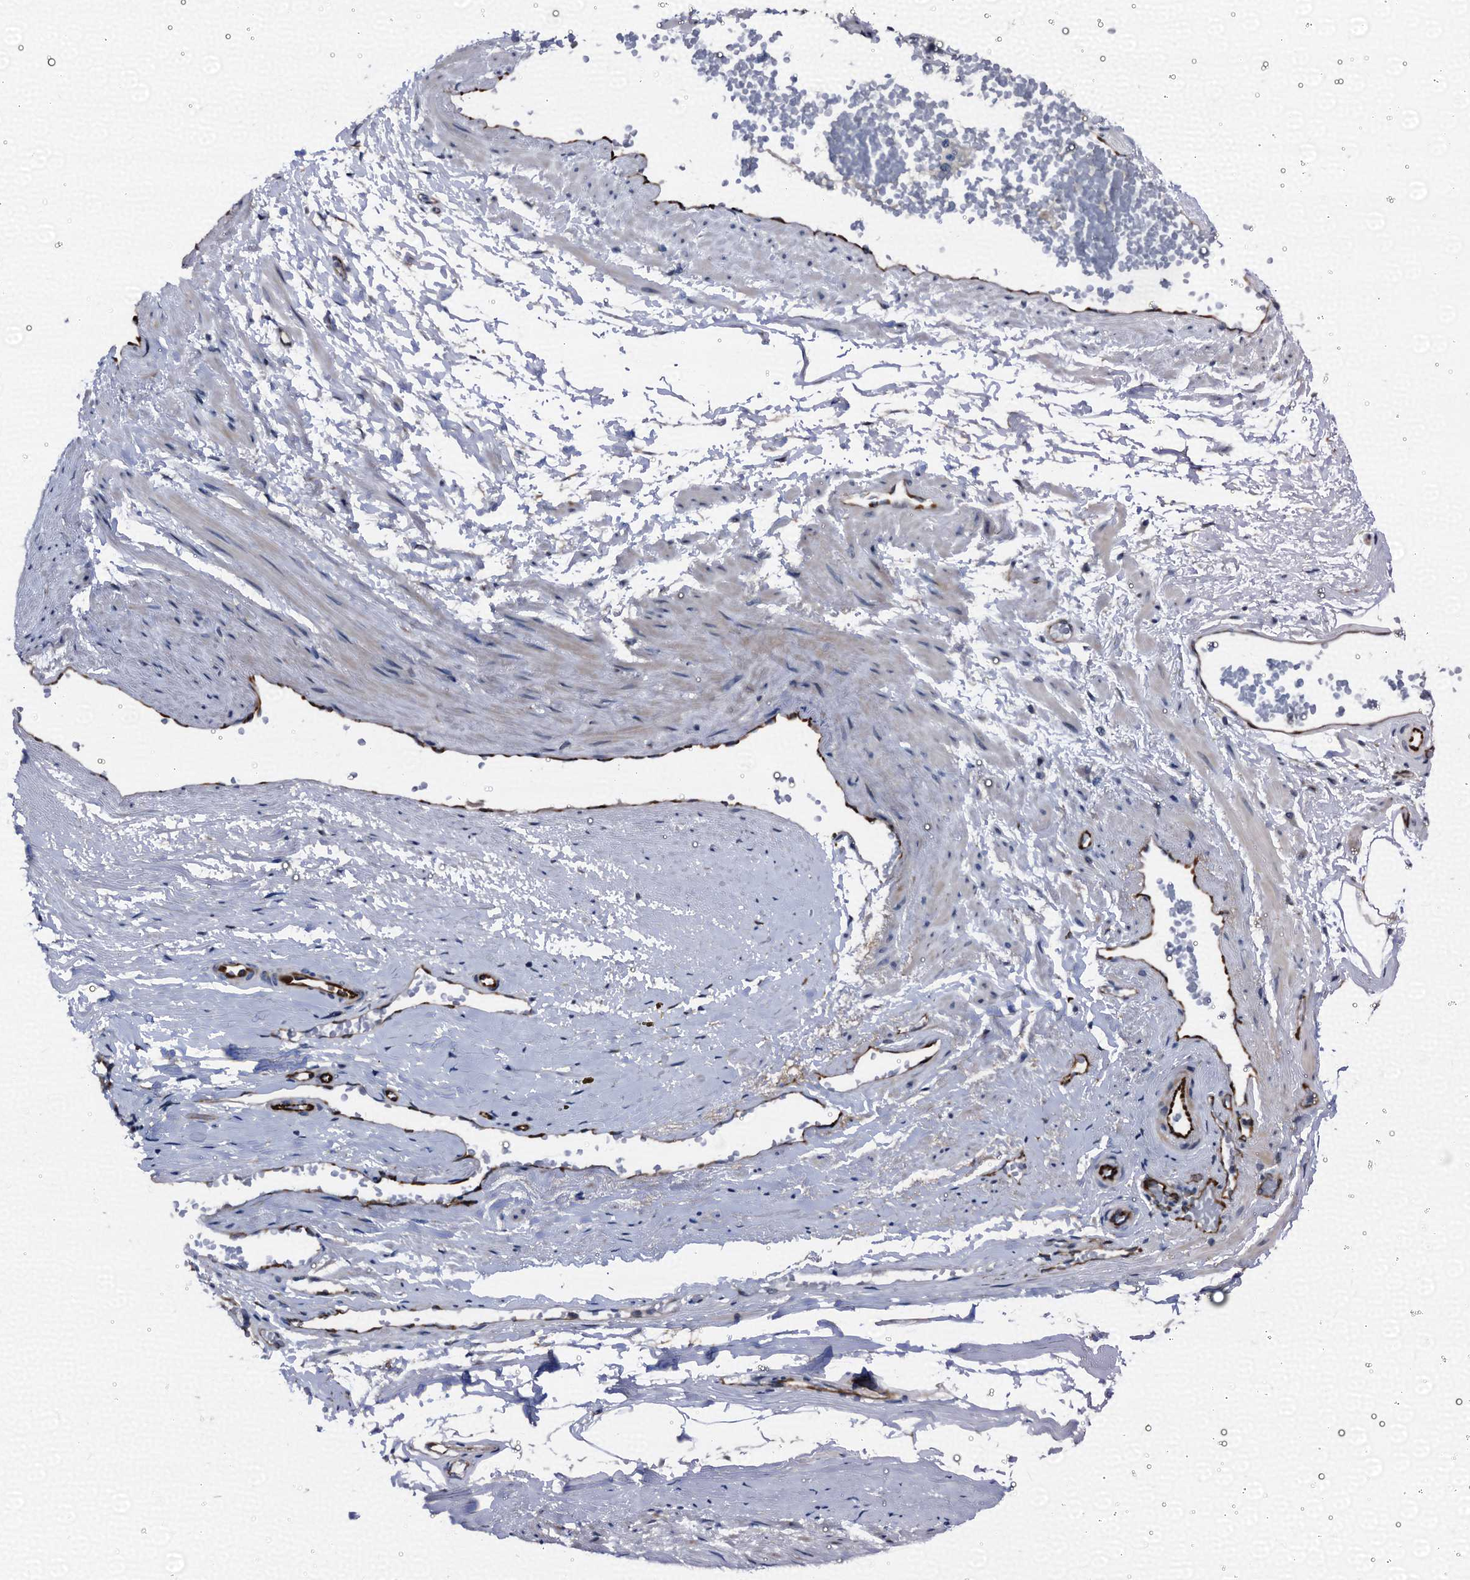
{"staining": {"intensity": "negative", "quantity": "none", "location": "none"}, "tissue": "adipose tissue", "cell_type": "Adipocytes", "image_type": "normal", "snomed": [{"axis": "morphology", "description": "Normal tissue, NOS"}, {"axis": "morphology", "description": "Adenocarcinoma, Low grade"}, {"axis": "topography", "description": "Prostate"}, {"axis": "topography", "description": "Peripheral nerve tissue"}], "caption": "The micrograph shows no significant staining in adipocytes of adipose tissue. (Immunohistochemistry (ihc), brightfield microscopy, high magnification).", "gene": "EMG1", "patient": {"sex": "male", "age": 63}}